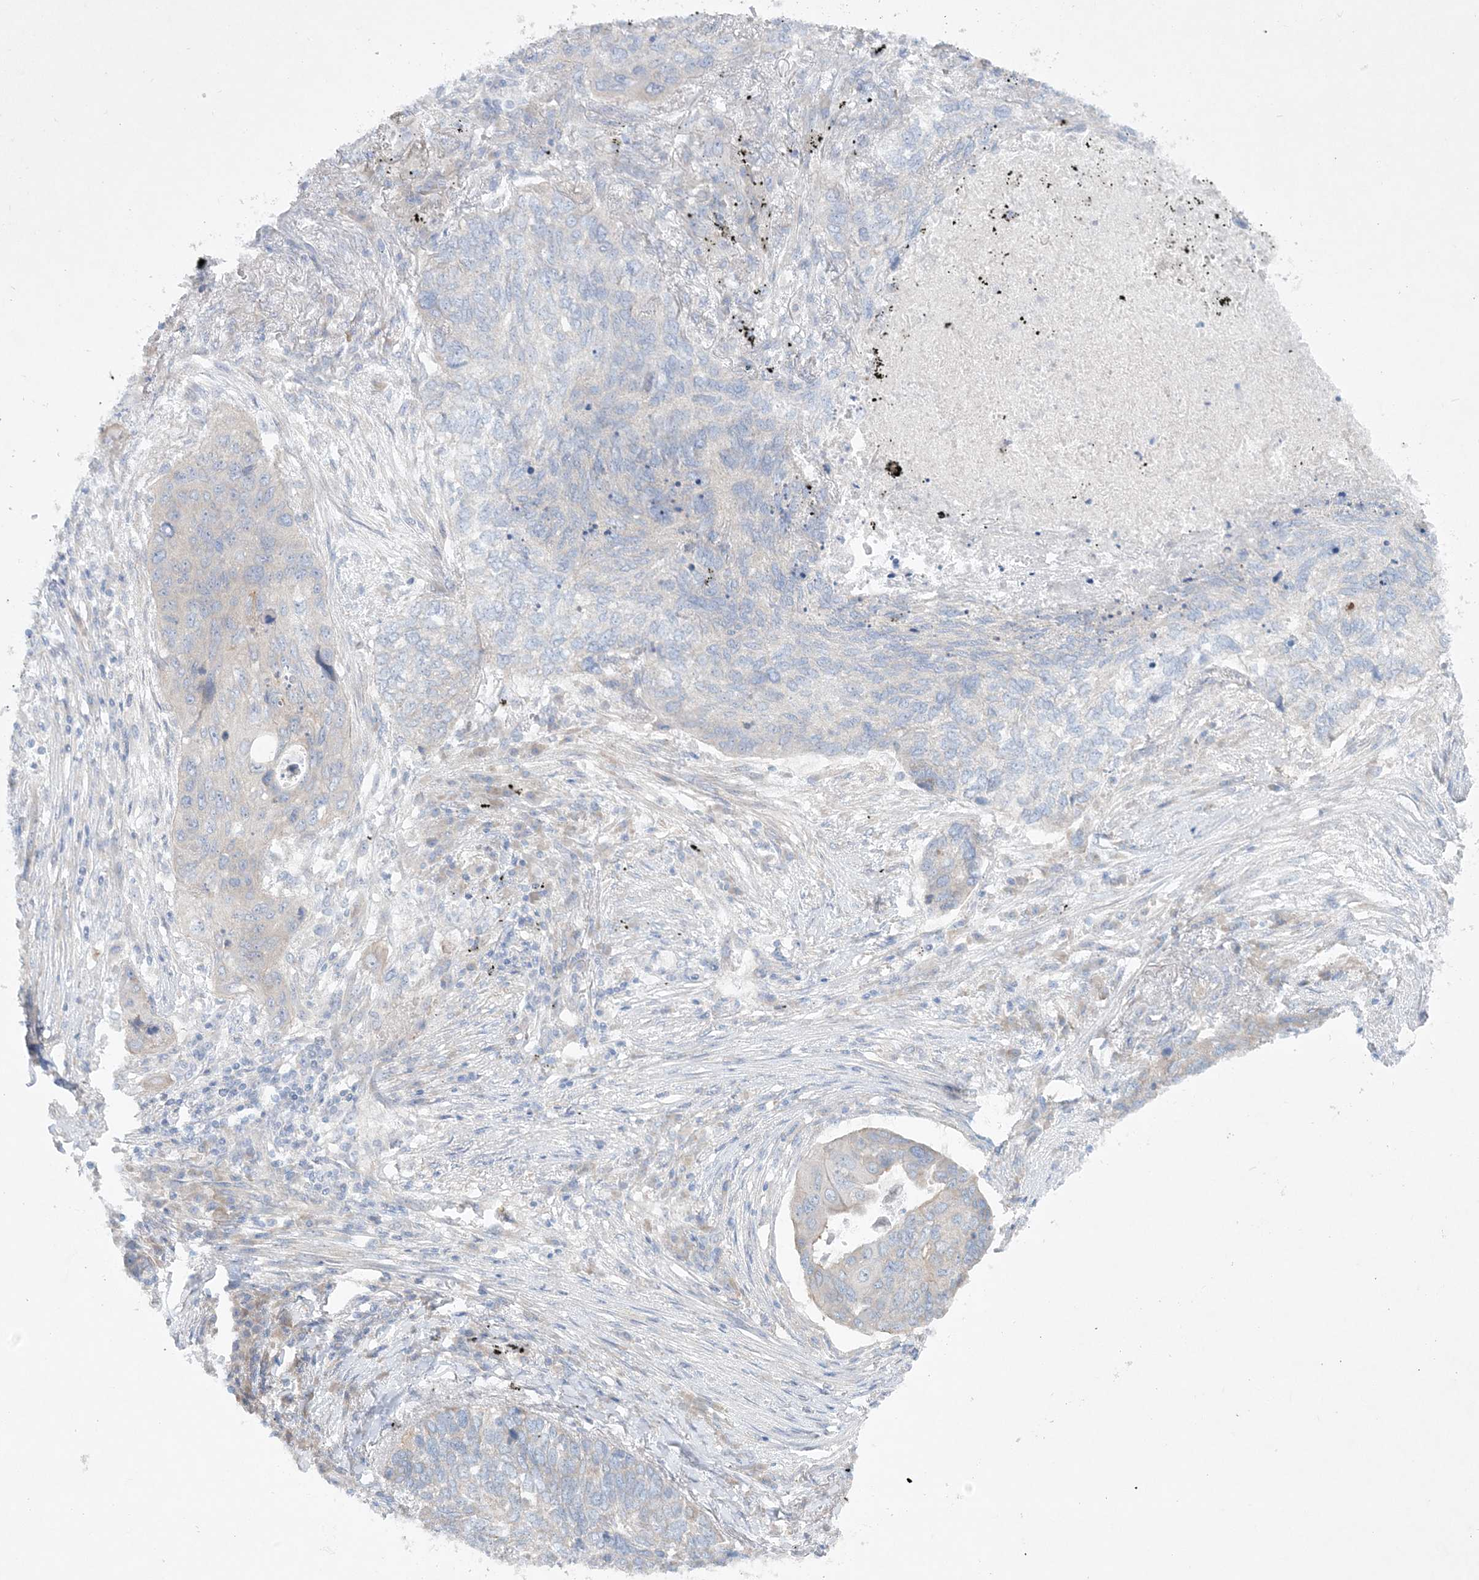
{"staining": {"intensity": "negative", "quantity": "none", "location": "none"}, "tissue": "lung cancer", "cell_type": "Tumor cells", "image_type": "cancer", "snomed": [{"axis": "morphology", "description": "Squamous cell carcinoma, NOS"}, {"axis": "topography", "description": "Lung"}], "caption": "Immunohistochemical staining of human squamous cell carcinoma (lung) exhibits no significant expression in tumor cells.", "gene": "FARSB", "patient": {"sex": "female", "age": 63}}